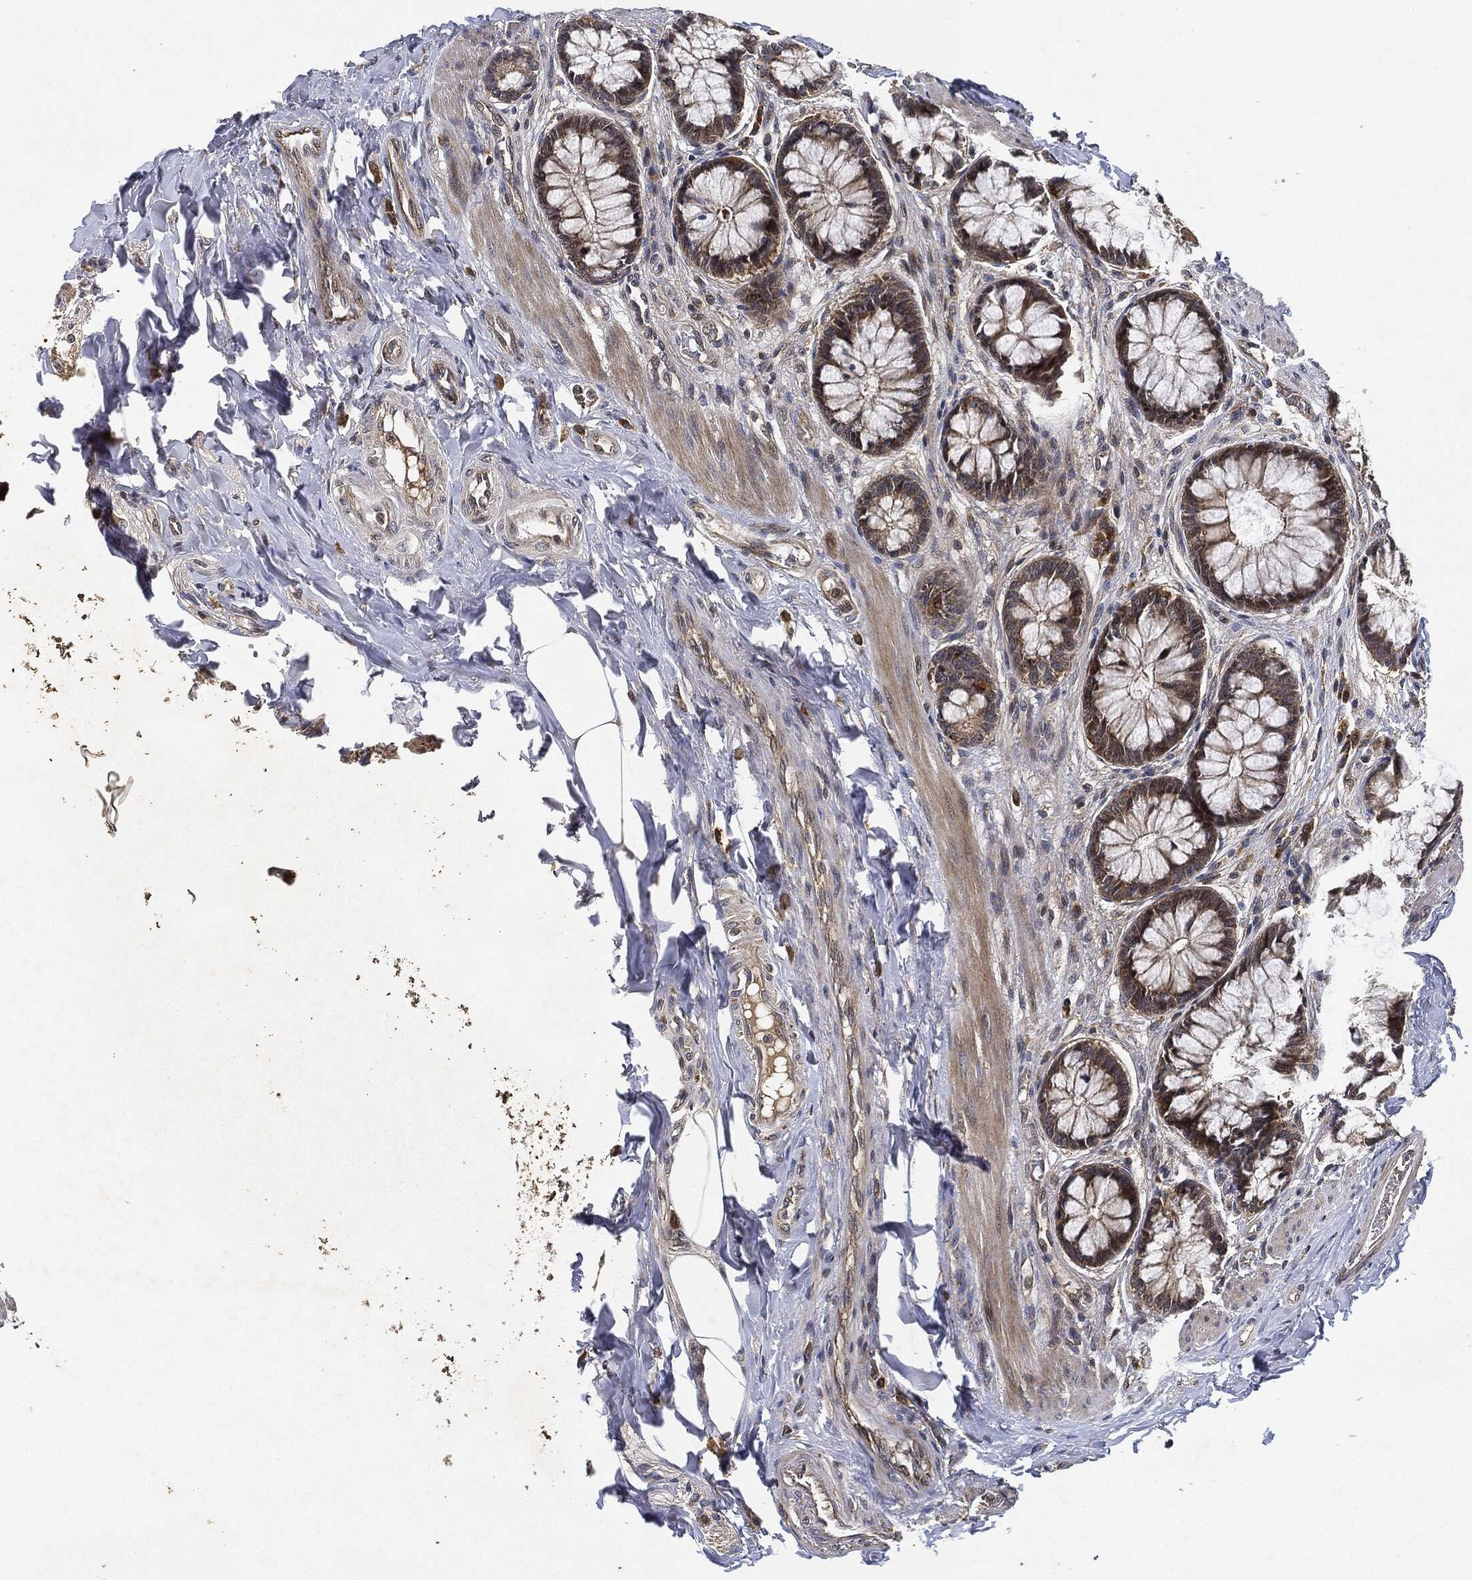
{"staining": {"intensity": "negative", "quantity": "none", "location": "none"}, "tissue": "colon", "cell_type": "Endothelial cells", "image_type": "normal", "snomed": [{"axis": "morphology", "description": "Normal tissue, NOS"}, {"axis": "topography", "description": "Colon"}], "caption": "Benign colon was stained to show a protein in brown. There is no significant staining in endothelial cells. The staining was performed using DAB (3,3'-diaminobenzidine) to visualize the protein expression in brown, while the nuclei were stained in blue with hematoxylin (Magnification: 20x).", "gene": "MLST8", "patient": {"sex": "female", "age": 65}}